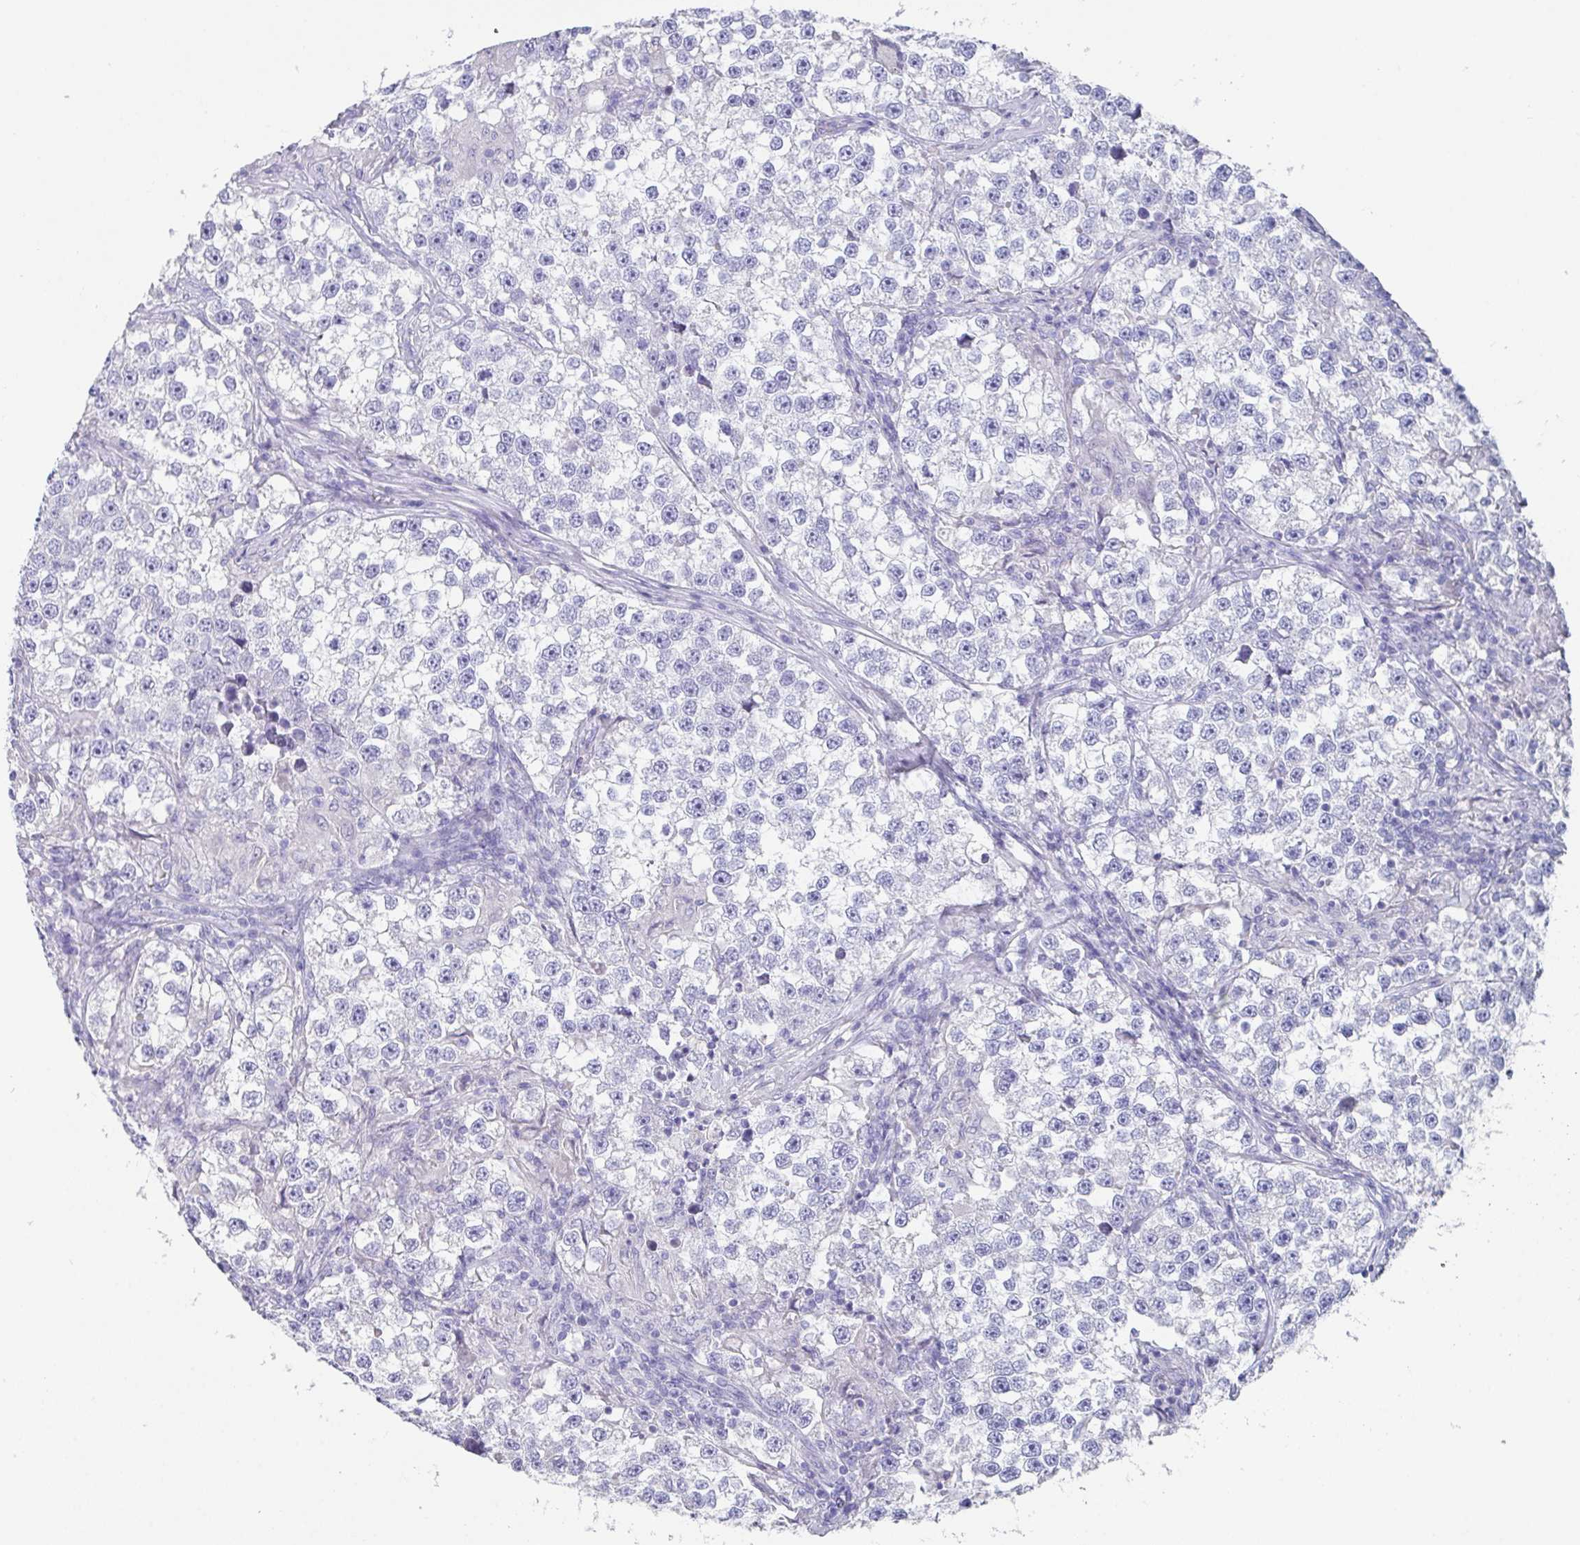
{"staining": {"intensity": "negative", "quantity": "none", "location": "none"}, "tissue": "testis cancer", "cell_type": "Tumor cells", "image_type": "cancer", "snomed": [{"axis": "morphology", "description": "Seminoma, NOS"}, {"axis": "topography", "description": "Testis"}], "caption": "Testis cancer stained for a protein using immunohistochemistry displays no positivity tumor cells.", "gene": "SLC44A4", "patient": {"sex": "male", "age": 46}}